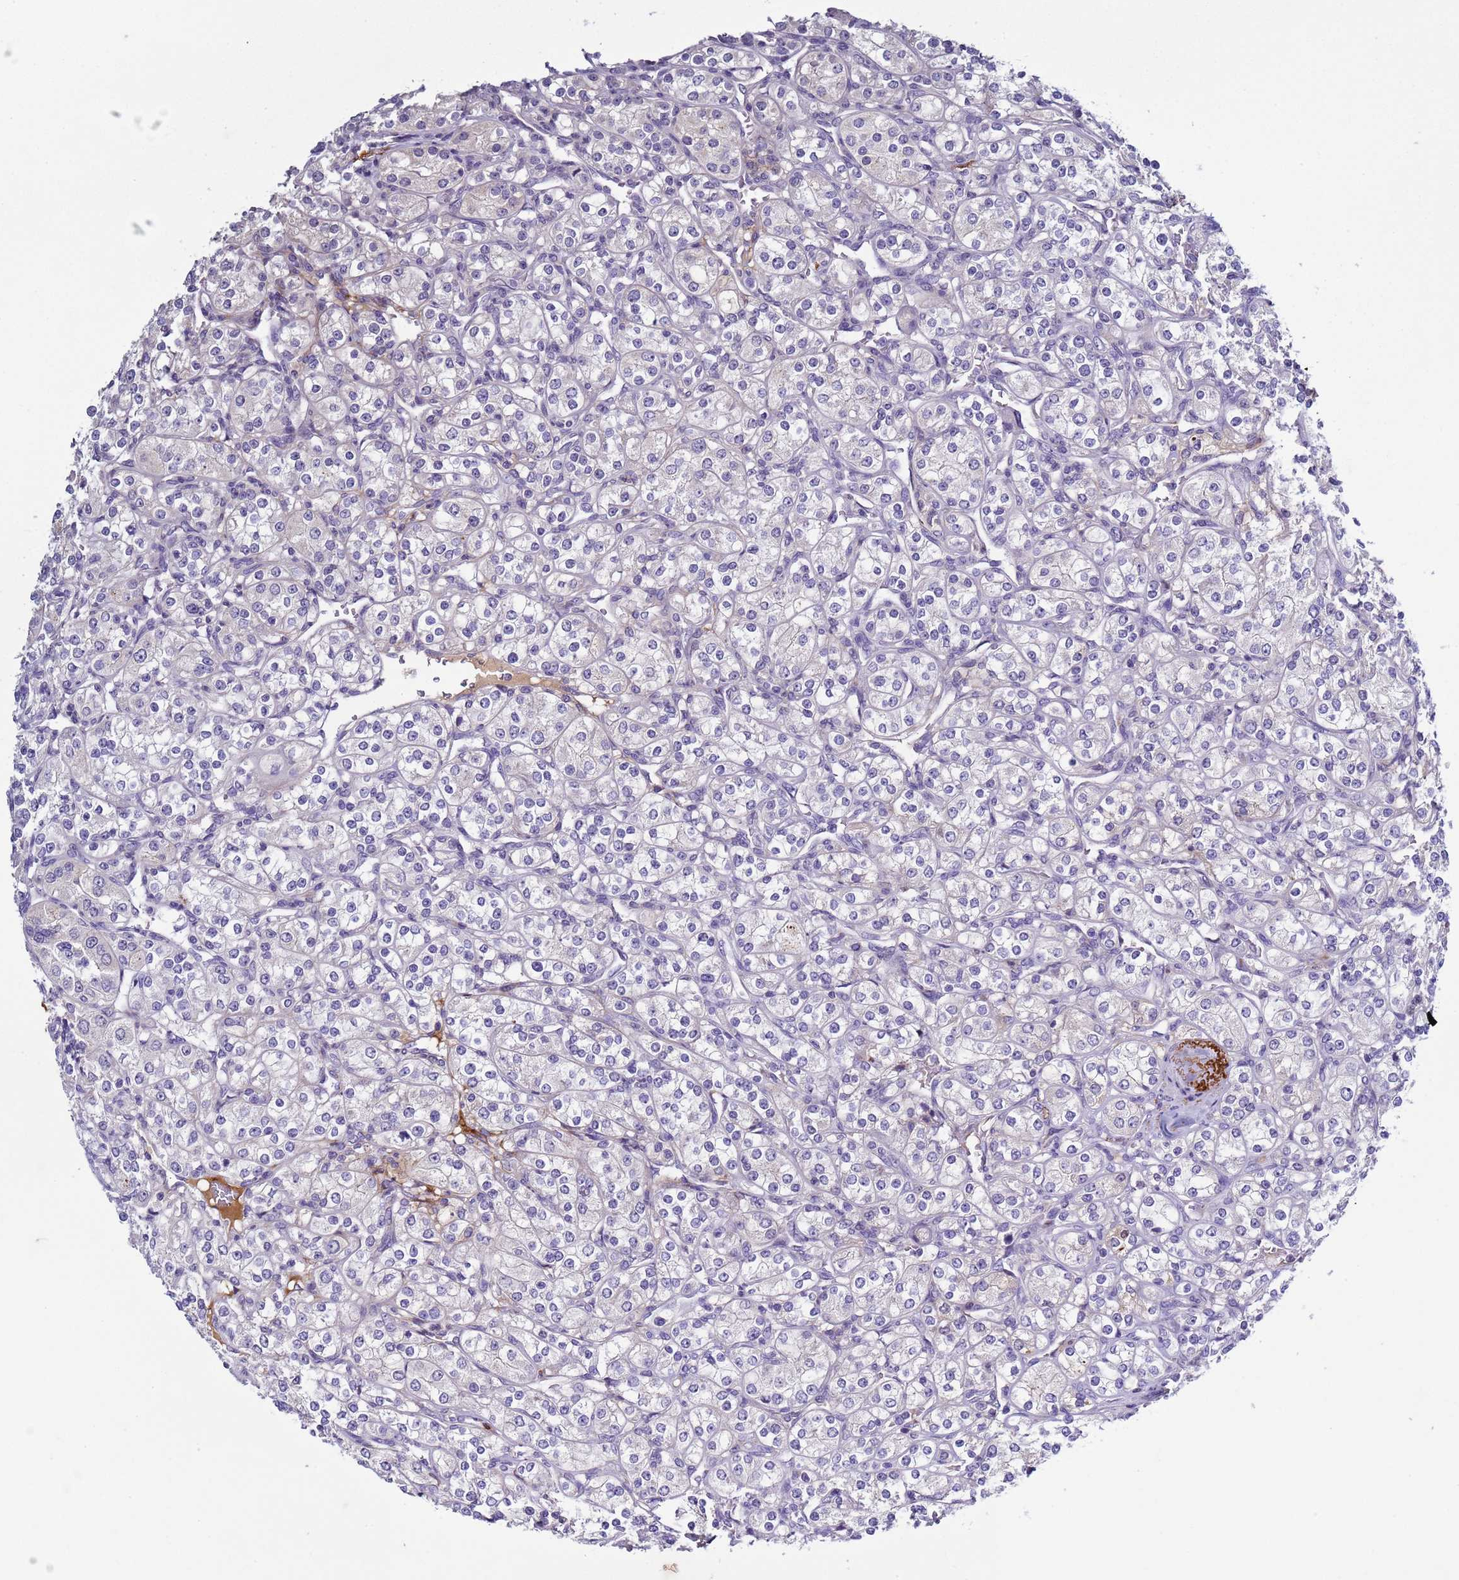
{"staining": {"intensity": "negative", "quantity": "none", "location": "none"}, "tissue": "renal cancer", "cell_type": "Tumor cells", "image_type": "cancer", "snomed": [{"axis": "morphology", "description": "Adenocarcinoma, NOS"}, {"axis": "topography", "description": "Kidney"}], "caption": "An image of human renal adenocarcinoma is negative for staining in tumor cells.", "gene": "TRIM51", "patient": {"sex": "male", "age": 77}}